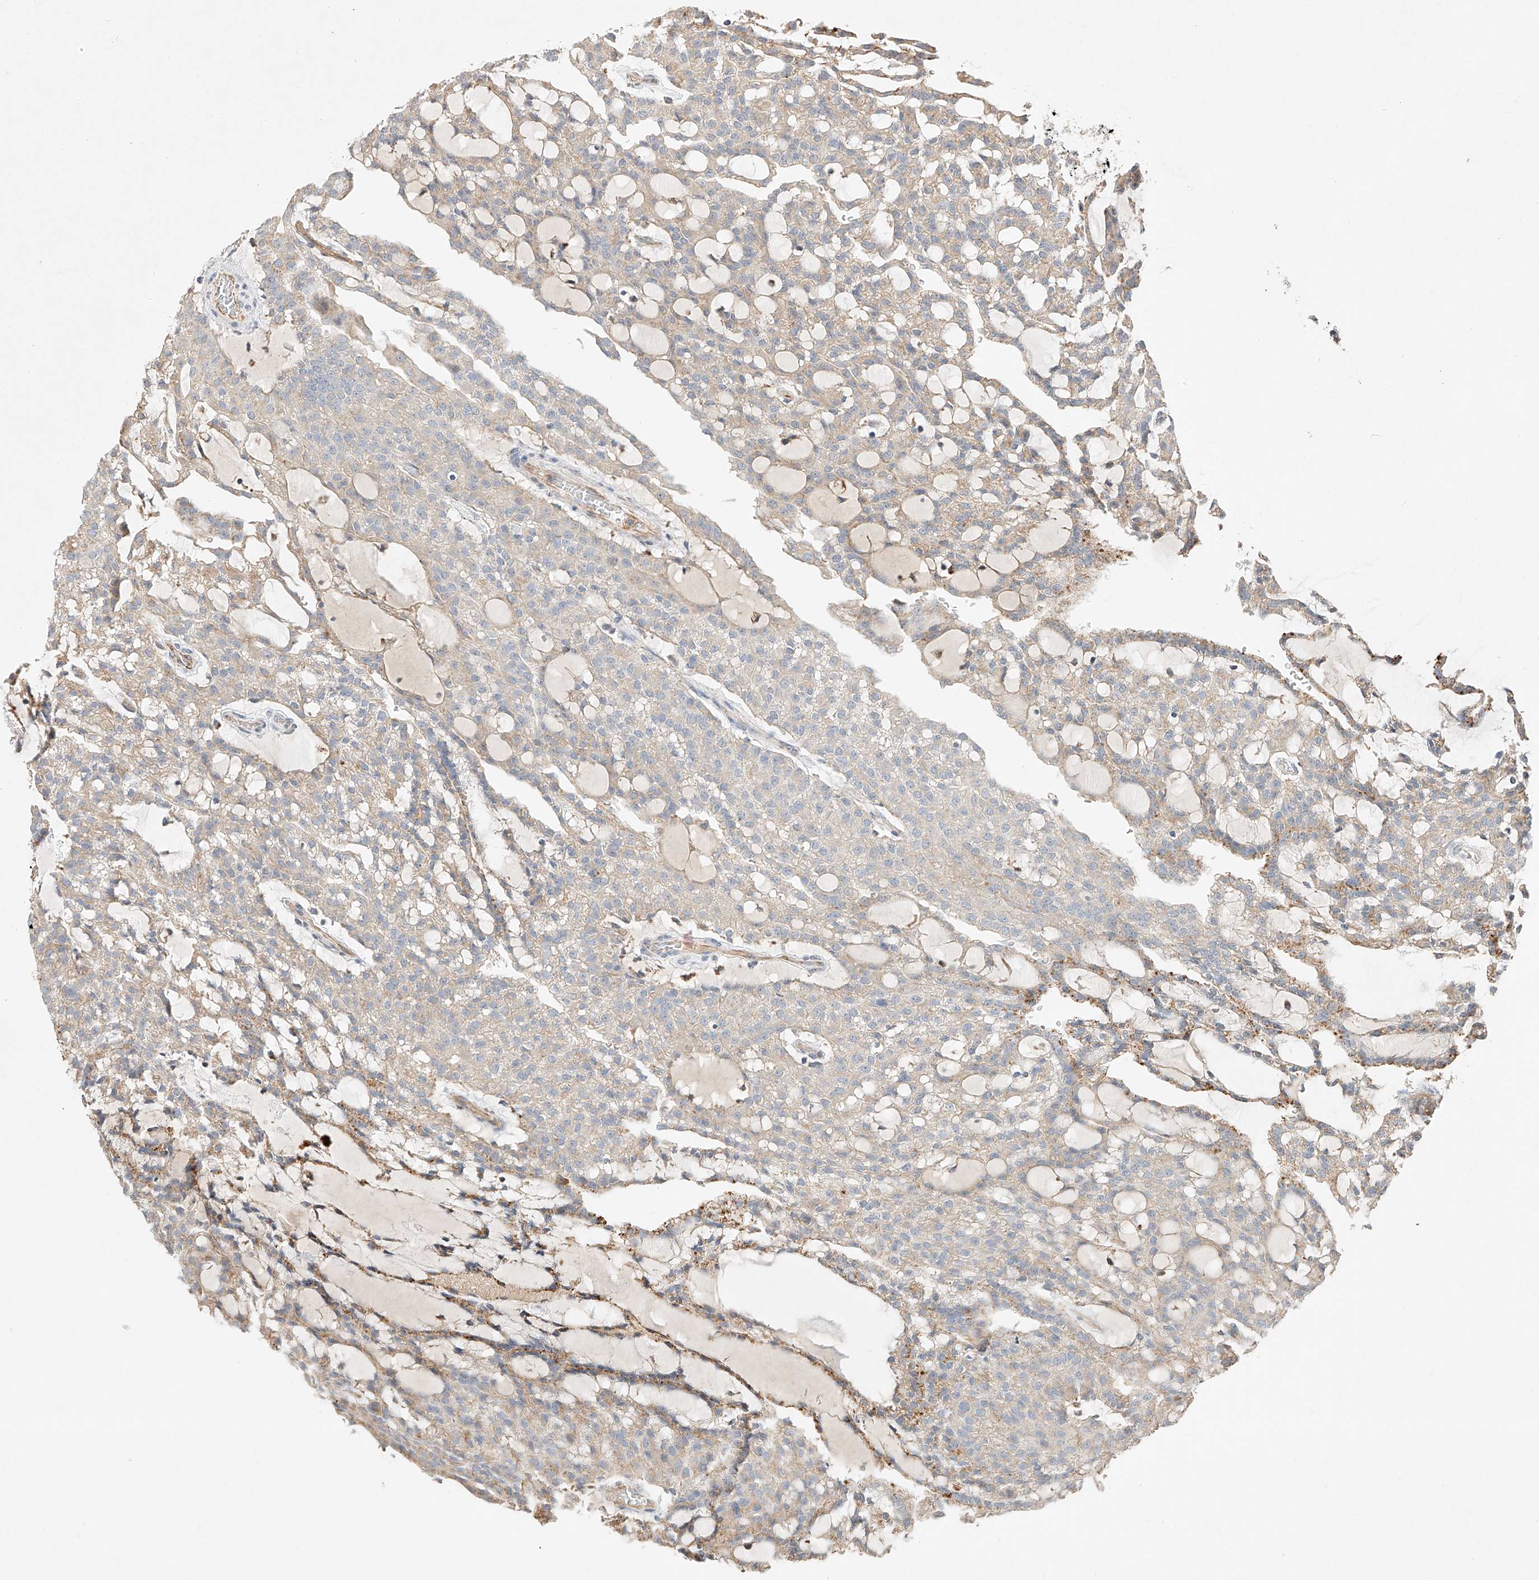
{"staining": {"intensity": "moderate", "quantity": "<25%", "location": "cytoplasmic/membranous"}, "tissue": "renal cancer", "cell_type": "Tumor cells", "image_type": "cancer", "snomed": [{"axis": "morphology", "description": "Adenocarcinoma, NOS"}, {"axis": "topography", "description": "Kidney"}], "caption": "Protein expression analysis of renal cancer demonstrates moderate cytoplasmic/membranous positivity in approximately <25% of tumor cells. Nuclei are stained in blue.", "gene": "SUSD6", "patient": {"sex": "male", "age": 63}}